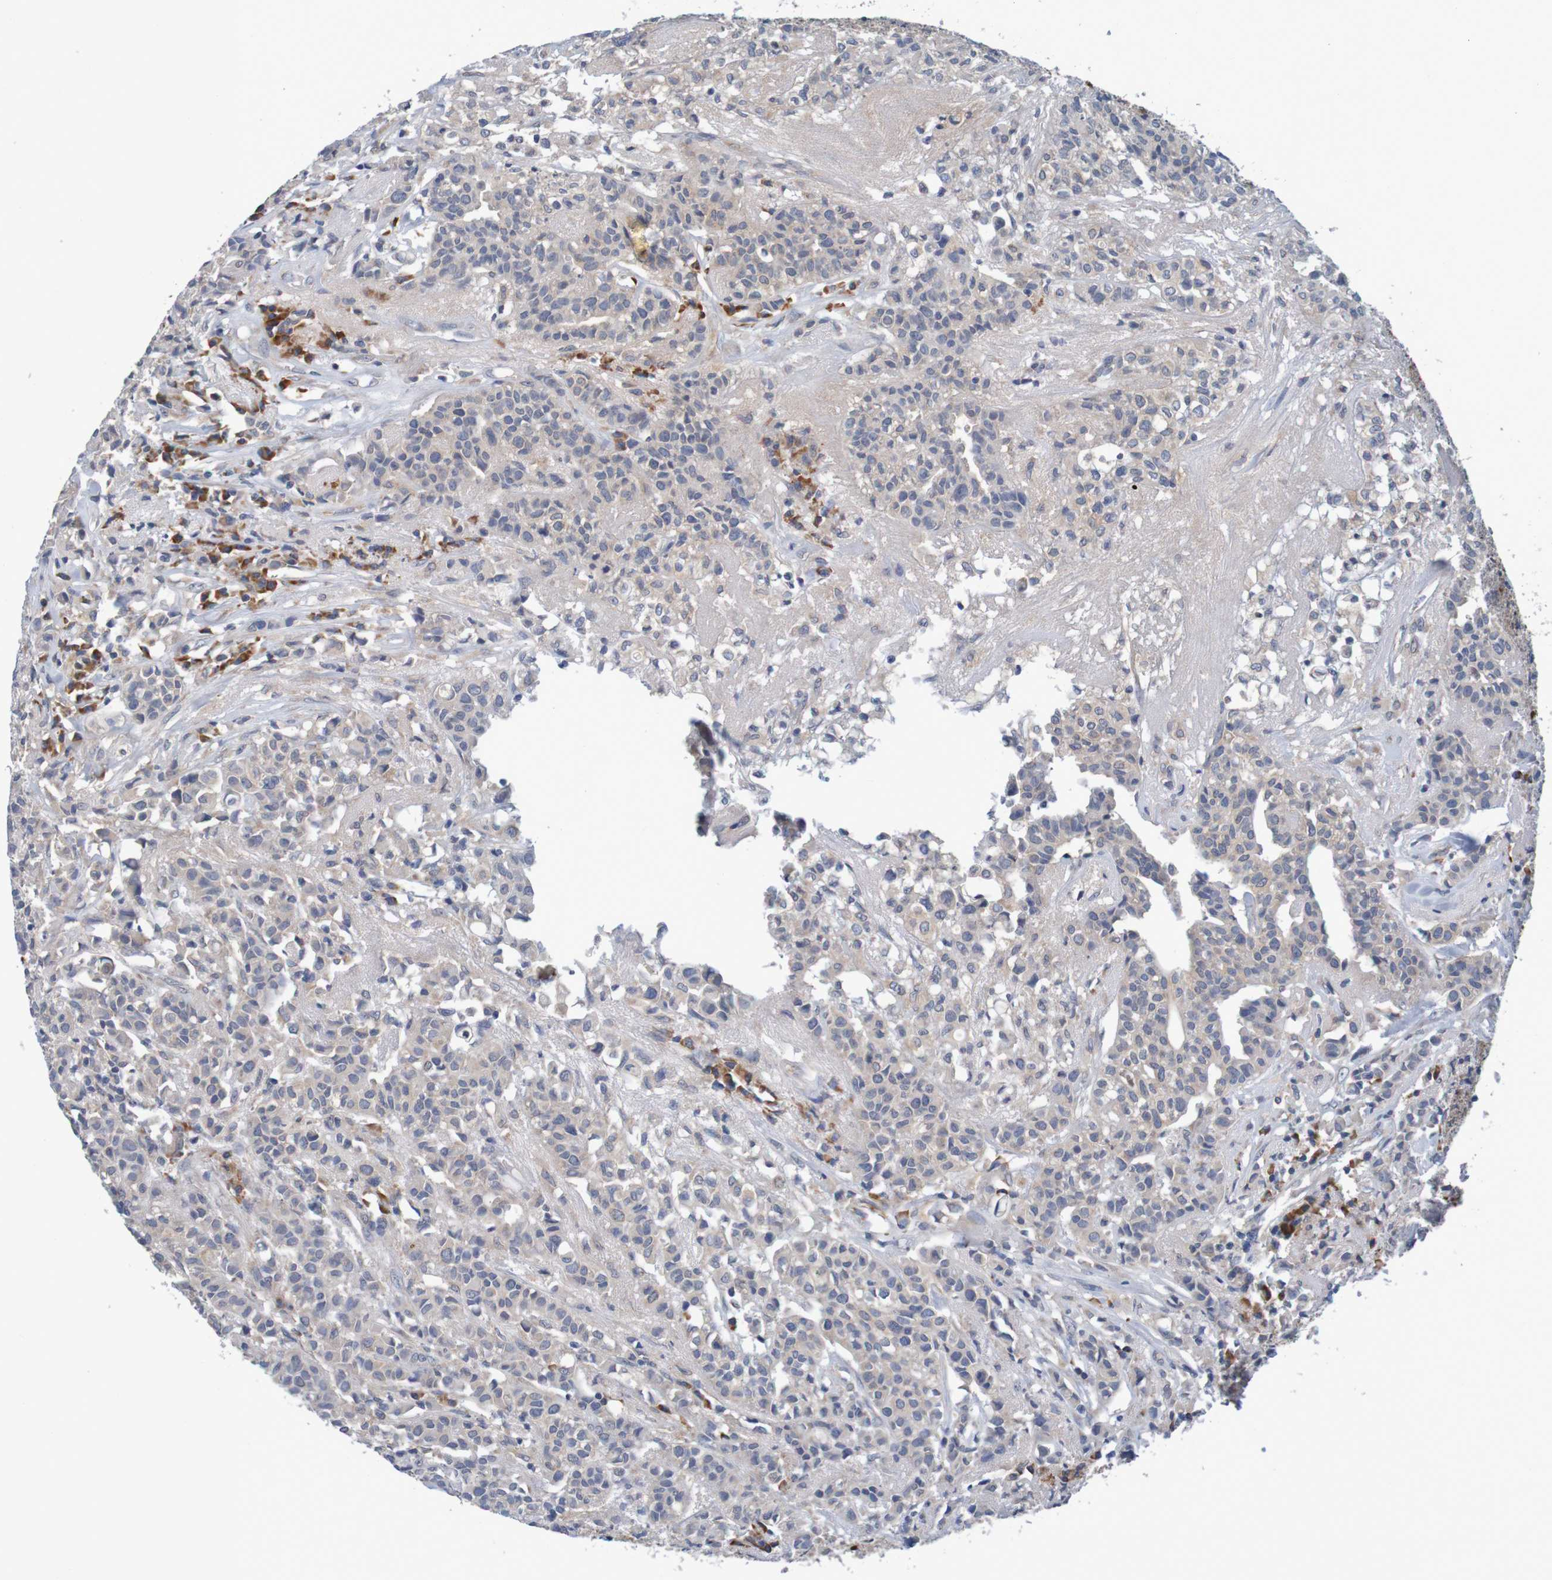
{"staining": {"intensity": "weak", "quantity": ">75%", "location": "cytoplasmic/membranous"}, "tissue": "head and neck cancer", "cell_type": "Tumor cells", "image_type": "cancer", "snomed": [{"axis": "morphology", "description": "Adenocarcinoma, NOS"}, {"axis": "topography", "description": "Salivary gland"}, {"axis": "topography", "description": "Head-Neck"}], "caption": "Head and neck cancer was stained to show a protein in brown. There is low levels of weak cytoplasmic/membranous positivity in approximately >75% of tumor cells. Using DAB (3,3'-diaminobenzidine) (brown) and hematoxylin (blue) stains, captured at high magnification using brightfield microscopy.", "gene": "LTA", "patient": {"sex": "female", "age": 65}}